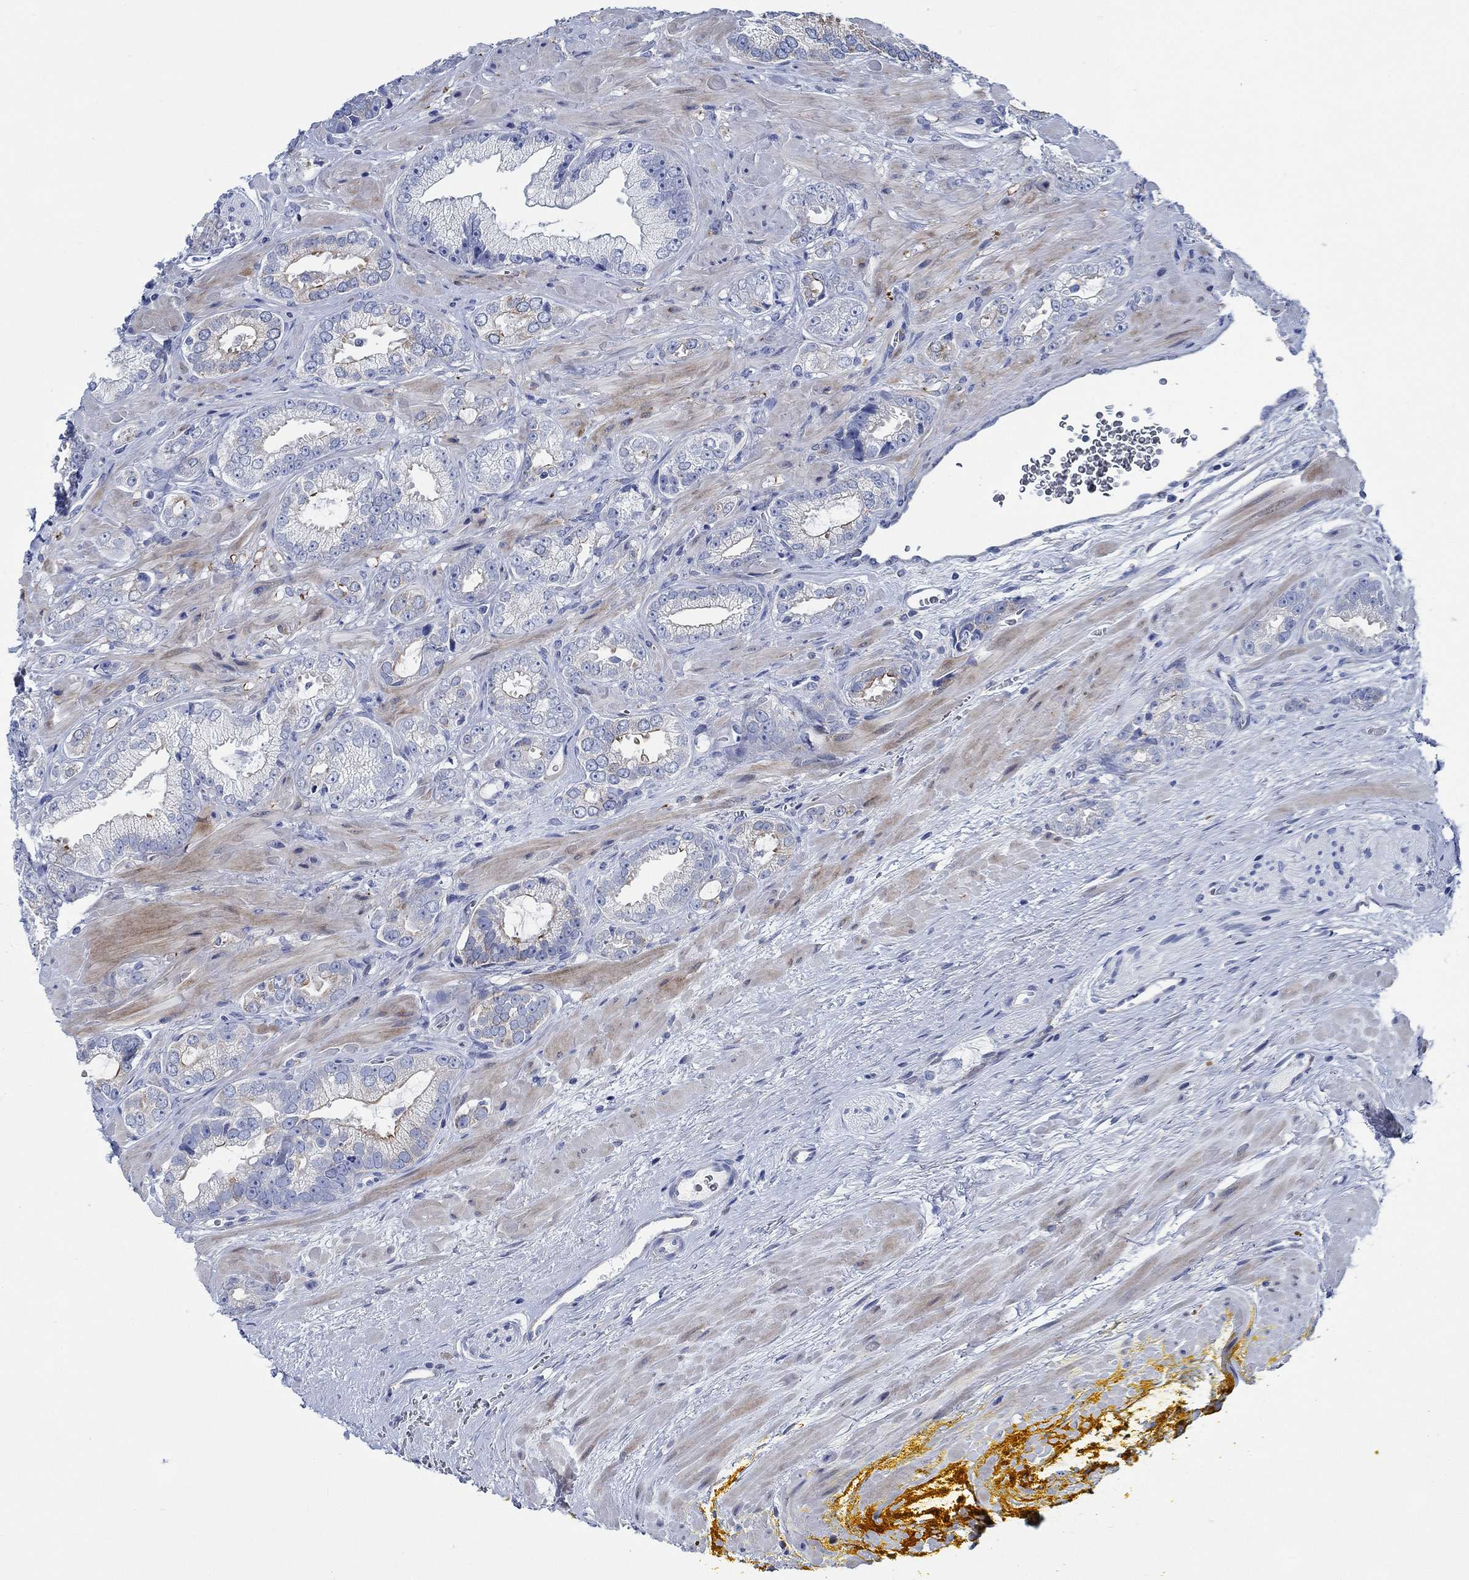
{"staining": {"intensity": "negative", "quantity": "none", "location": "none"}, "tissue": "prostate cancer", "cell_type": "Tumor cells", "image_type": "cancer", "snomed": [{"axis": "morphology", "description": "Adenocarcinoma, NOS"}, {"axis": "topography", "description": "Prostate"}], "caption": "Immunohistochemistry (IHC) of prostate cancer displays no positivity in tumor cells. (DAB immunohistochemistry (IHC), high magnification).", "gene": "SVEP1", "patient": {"sex": "male", "age": 67}}